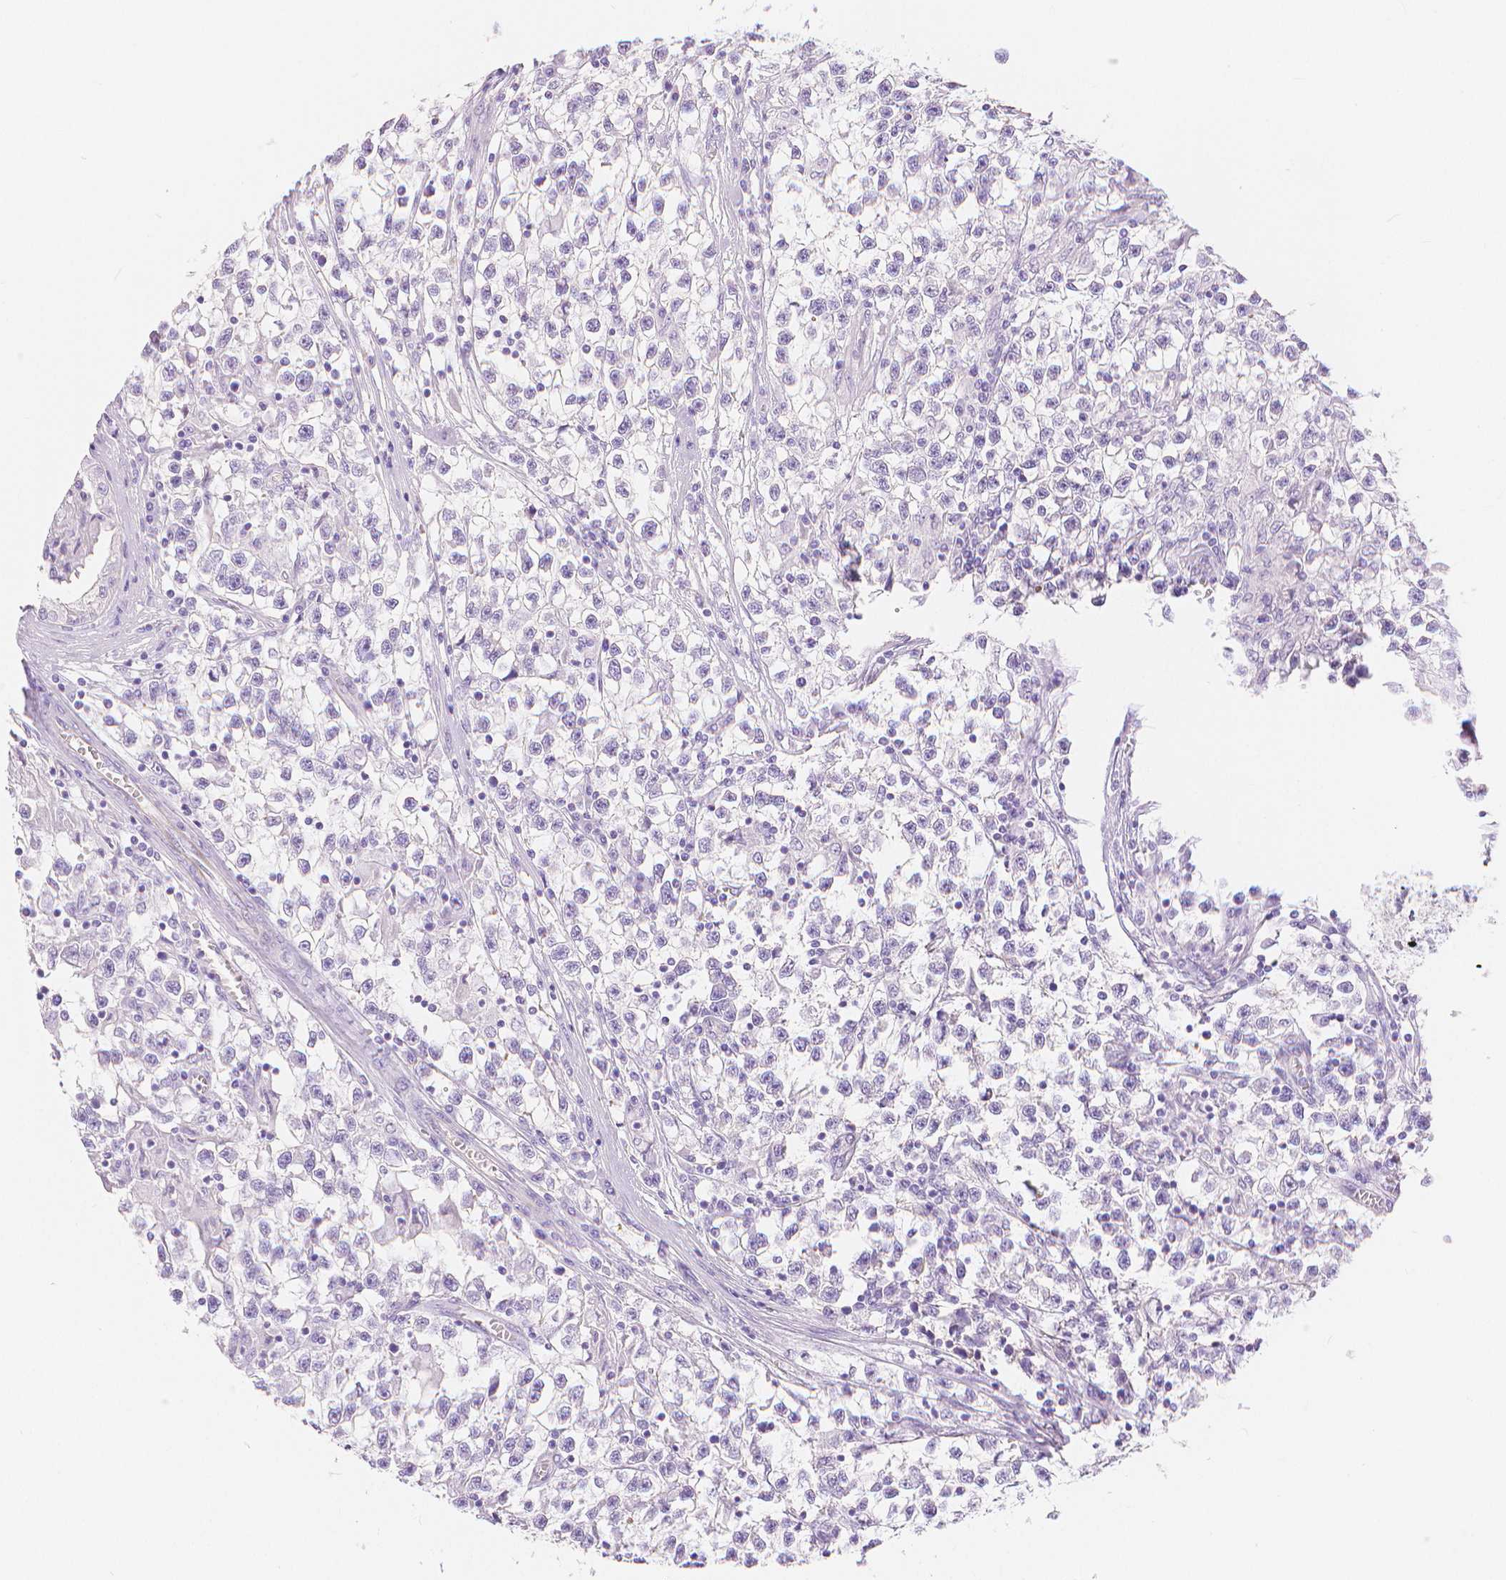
{"staining": {"intensity": "negative", "quantity": "none", "location": "none"}, "tissue": "testis cancer", "cell_type": "Tumor cells", "image_type": "cancer", "snomed": [{"axis": "morphology", "description": "Seminoma, NOS"}, {"axis": "topography", "description": "Testis"}], "caption": "A histopathology image of testis seminoma stained for a protein shows no brown staining in tumor cells.", "gene": "SLC27A5", "patient": {"sex": "male", "age": 31}}